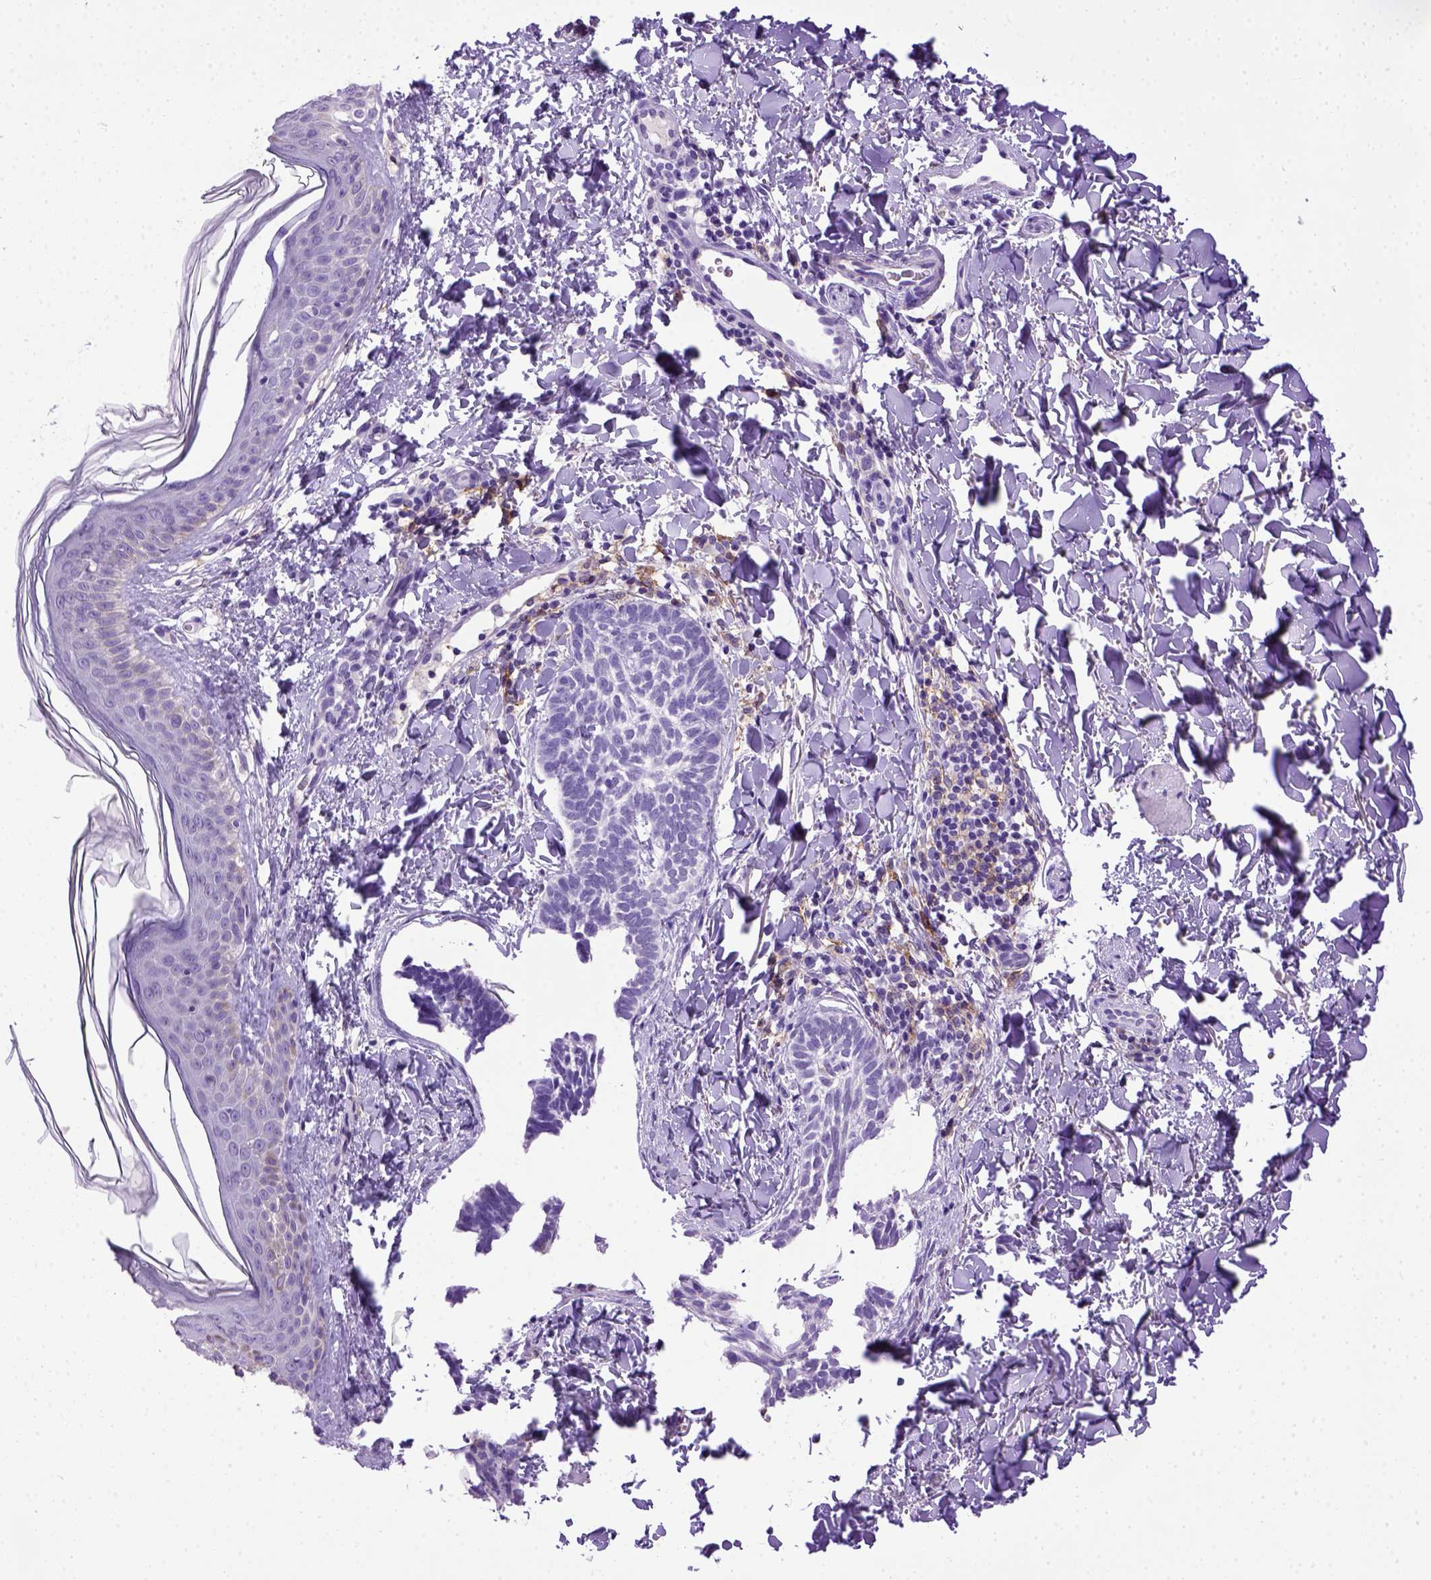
{"staining": {"intensity": "negative", "quantity": "none", "location": "none"}, "tissue": "skin cancer", "cell_type": "Tumor cells", "image_type": "cancer", "snomed": [{"axis": "morphology", "description": "Normal tissue, NOS"}, {"axis": "morphology", "description": "Basal cell carcinoma"}, {"axis": "topography", "description": "Skin"}], "caption": "IHC of human skin cancer (basal cell carcinoma) demonstrates no positivity in tumor cells.", "gene": "ITGAX", "patient": {"sex": "male", "age": 46}}